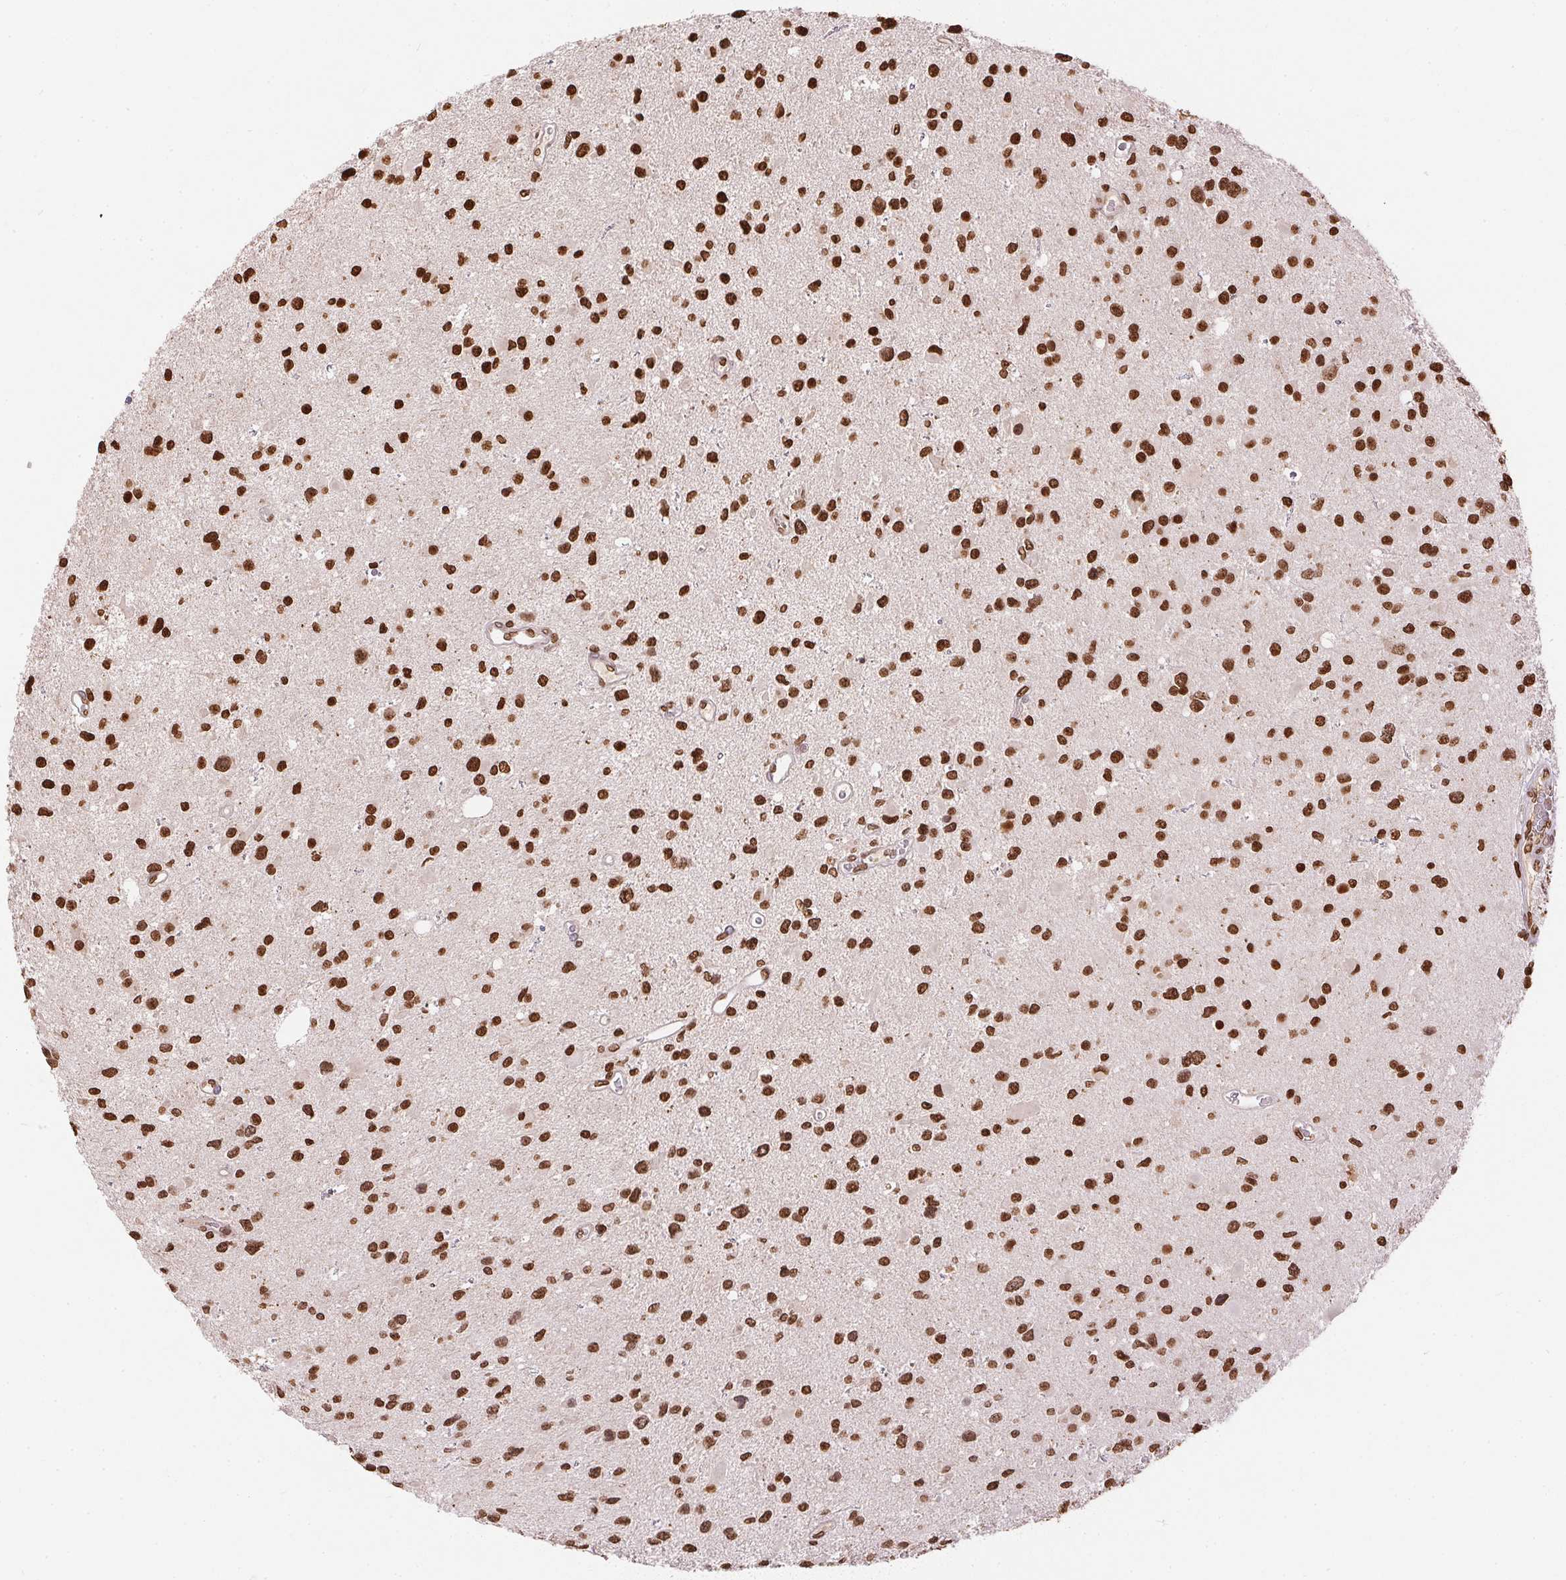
{"staining": {"intensity": "strong", "quantity": ">75%", "location": "nuclear"}, "tissue": "glioma", "cell_type": "Tumor cells", "image_type": "cancer", "snomed": [{"axis": "morphology", "description": "Glioma, malignant, Low grade"}, {"axis": "topography", "description": "Brain"}], "caption": "Malignant glioma (low-grade) was stained to show a protein in brown. There is high levels of strong nuclear staining in approximately >75% of tumor cells. The staining was performed using DAB (3,3'-diaminobenzidine) to visualize the protein expression in brown, while the nuclei were stained in blue with hematoxylin (Magnification: 20x).", "gene": "ORM1", "patient": {"sex": "female", "age": 32}}